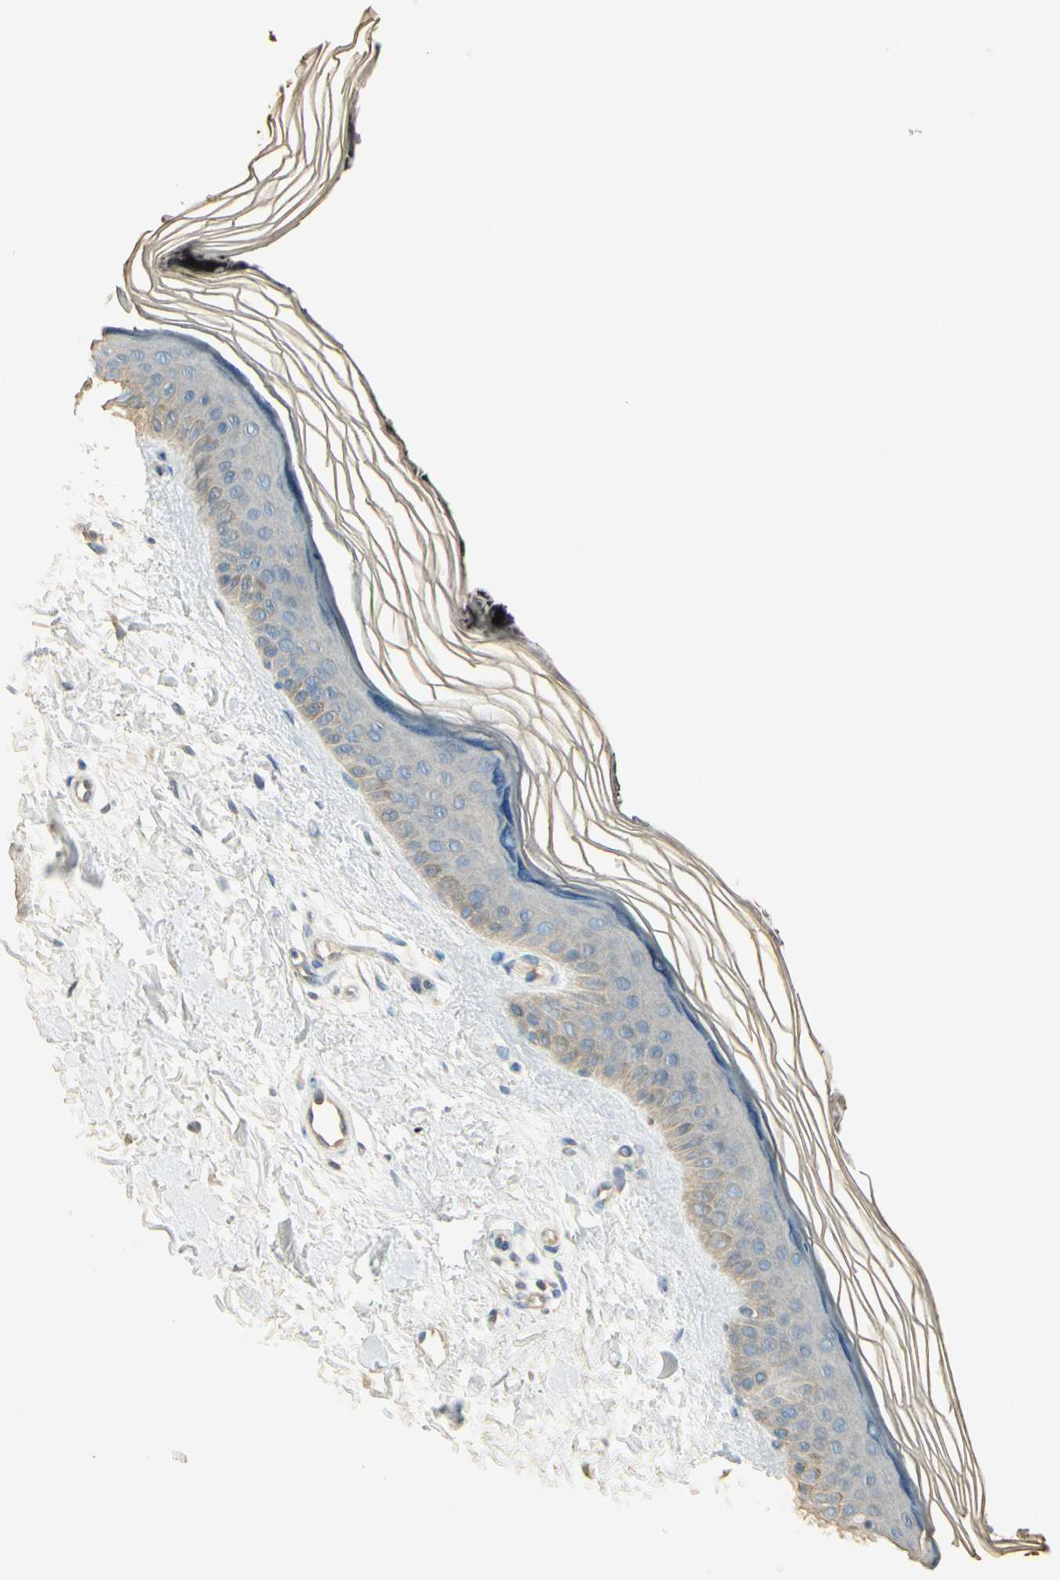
{"staining": {"intensity": "moderate", "quantity": "25%-75%", "location": "cytoplasmic/membranous"}, "tissue": "skin", "cell_type": "Fibroblasts", "image_type": "normal", "snomed": [{"axis": "morphology", "description": "Normal tissue, NOS"}, {"axis": "topography", "description": "Skin"}], "caption": "An image of skin stained for a protein shows moderate cytoplasmic/membranous brown staining in fibroblasts.", "gene": "UXS1", "patient": {"sex": "female", "age": 19}}